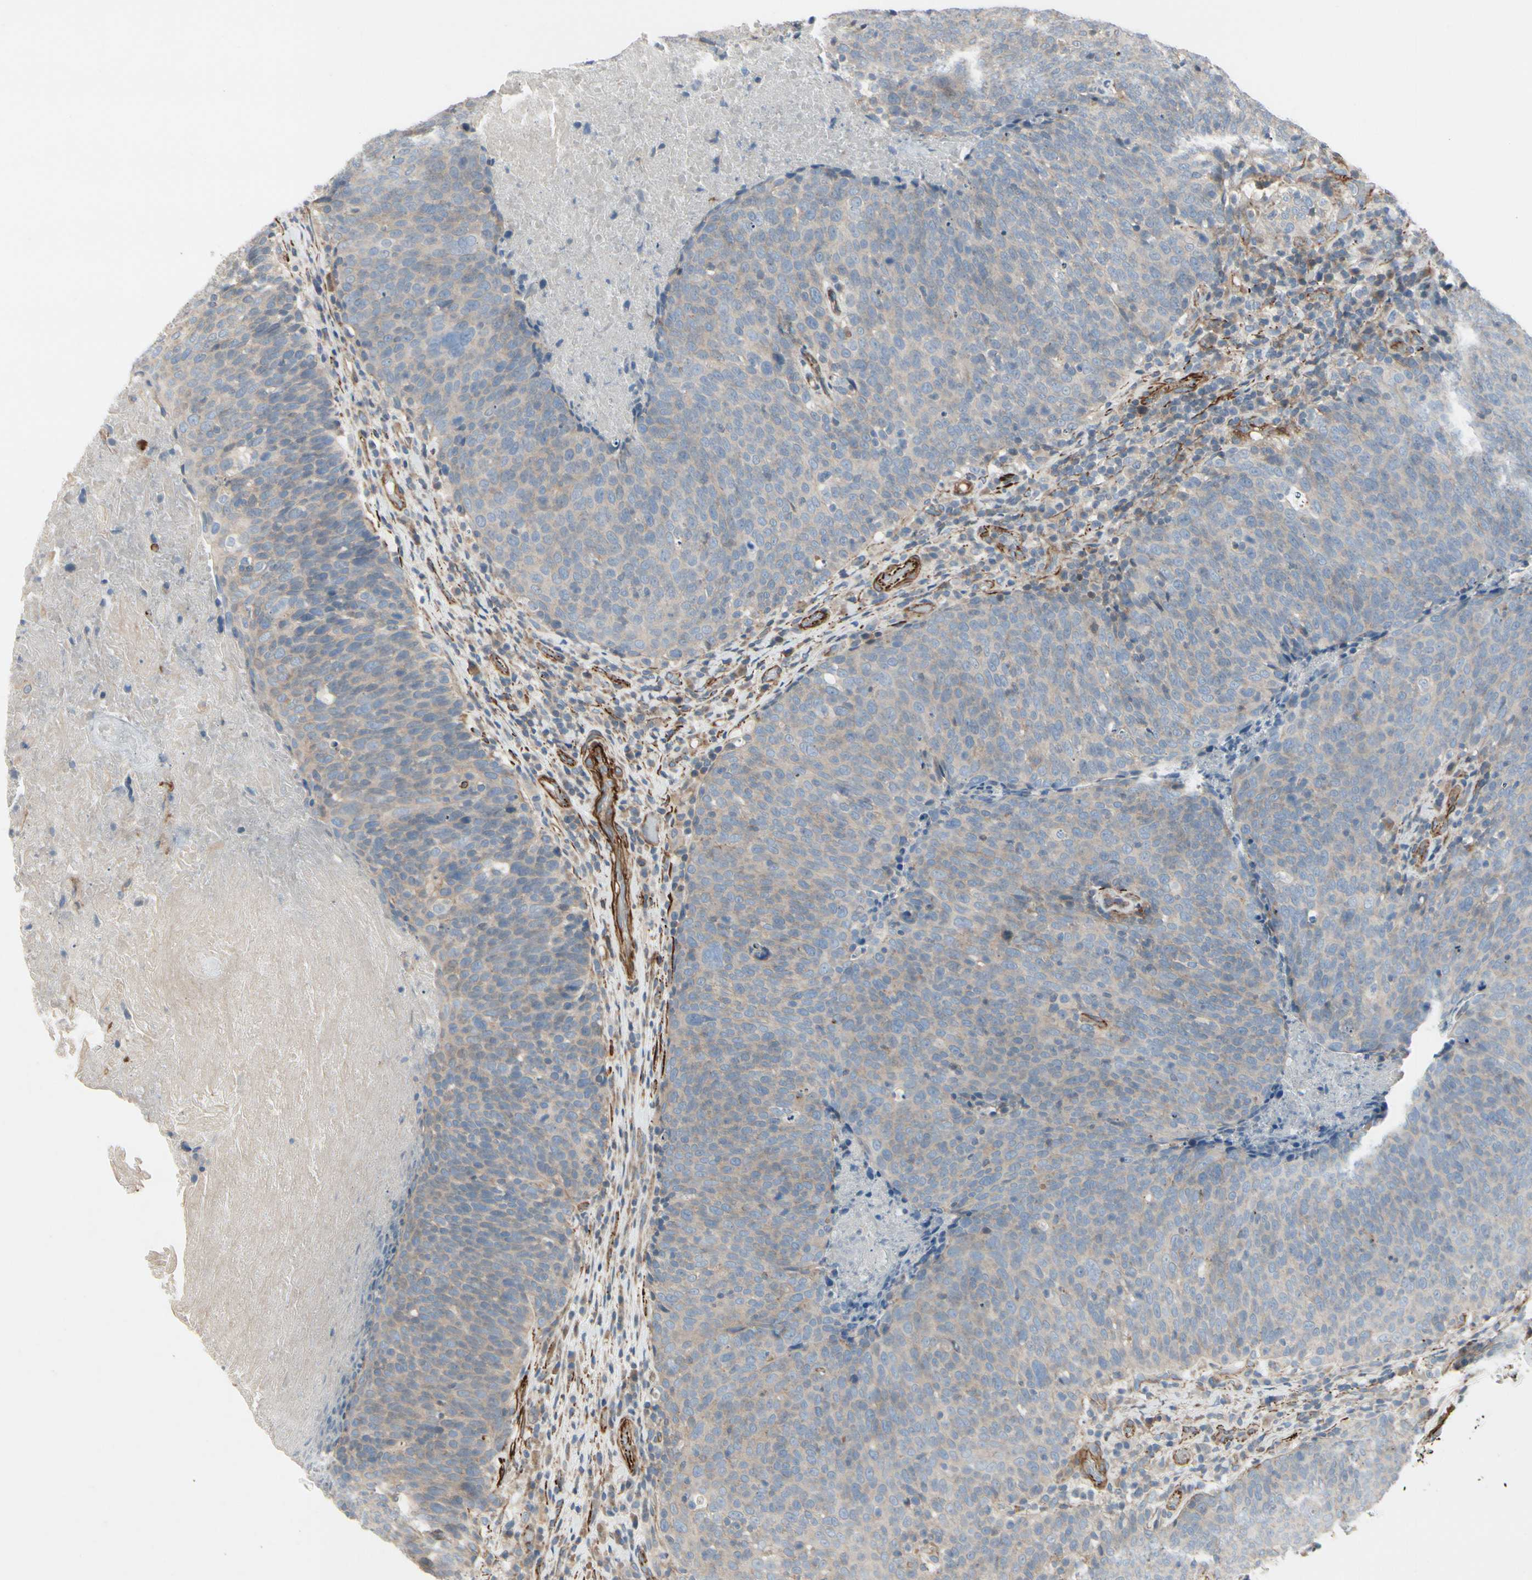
{"staining": {"intensity": "weak", "quantity": "25%-75%", "location": "cytoplasmic/membranous"}, "tissue": "head and neck cancer", "cell_type": "Tumor cells", "image_type": "cancer", "snomed": [{"axis": "morphology", "description": "Squamous cell carcinoma, NOS"}, {"axis": "morphology", "description": "Squamous cell carcinoma, metastatic, NOS"}, {"axis": "topography", "description": "Lymph node"}, {"axis": "topography", "description": "Head-Neck"}], "caption": "Immunohistochemistry (IHC) of head and neck cancer (metastatic squamous cell carcinoma) exhibits low levels of weak cytoplasmic/membranous expression in approximately 25%-75% of tumor cells.", "gene": "TPM1", "patient": {"sex": "male", "age": 62}}